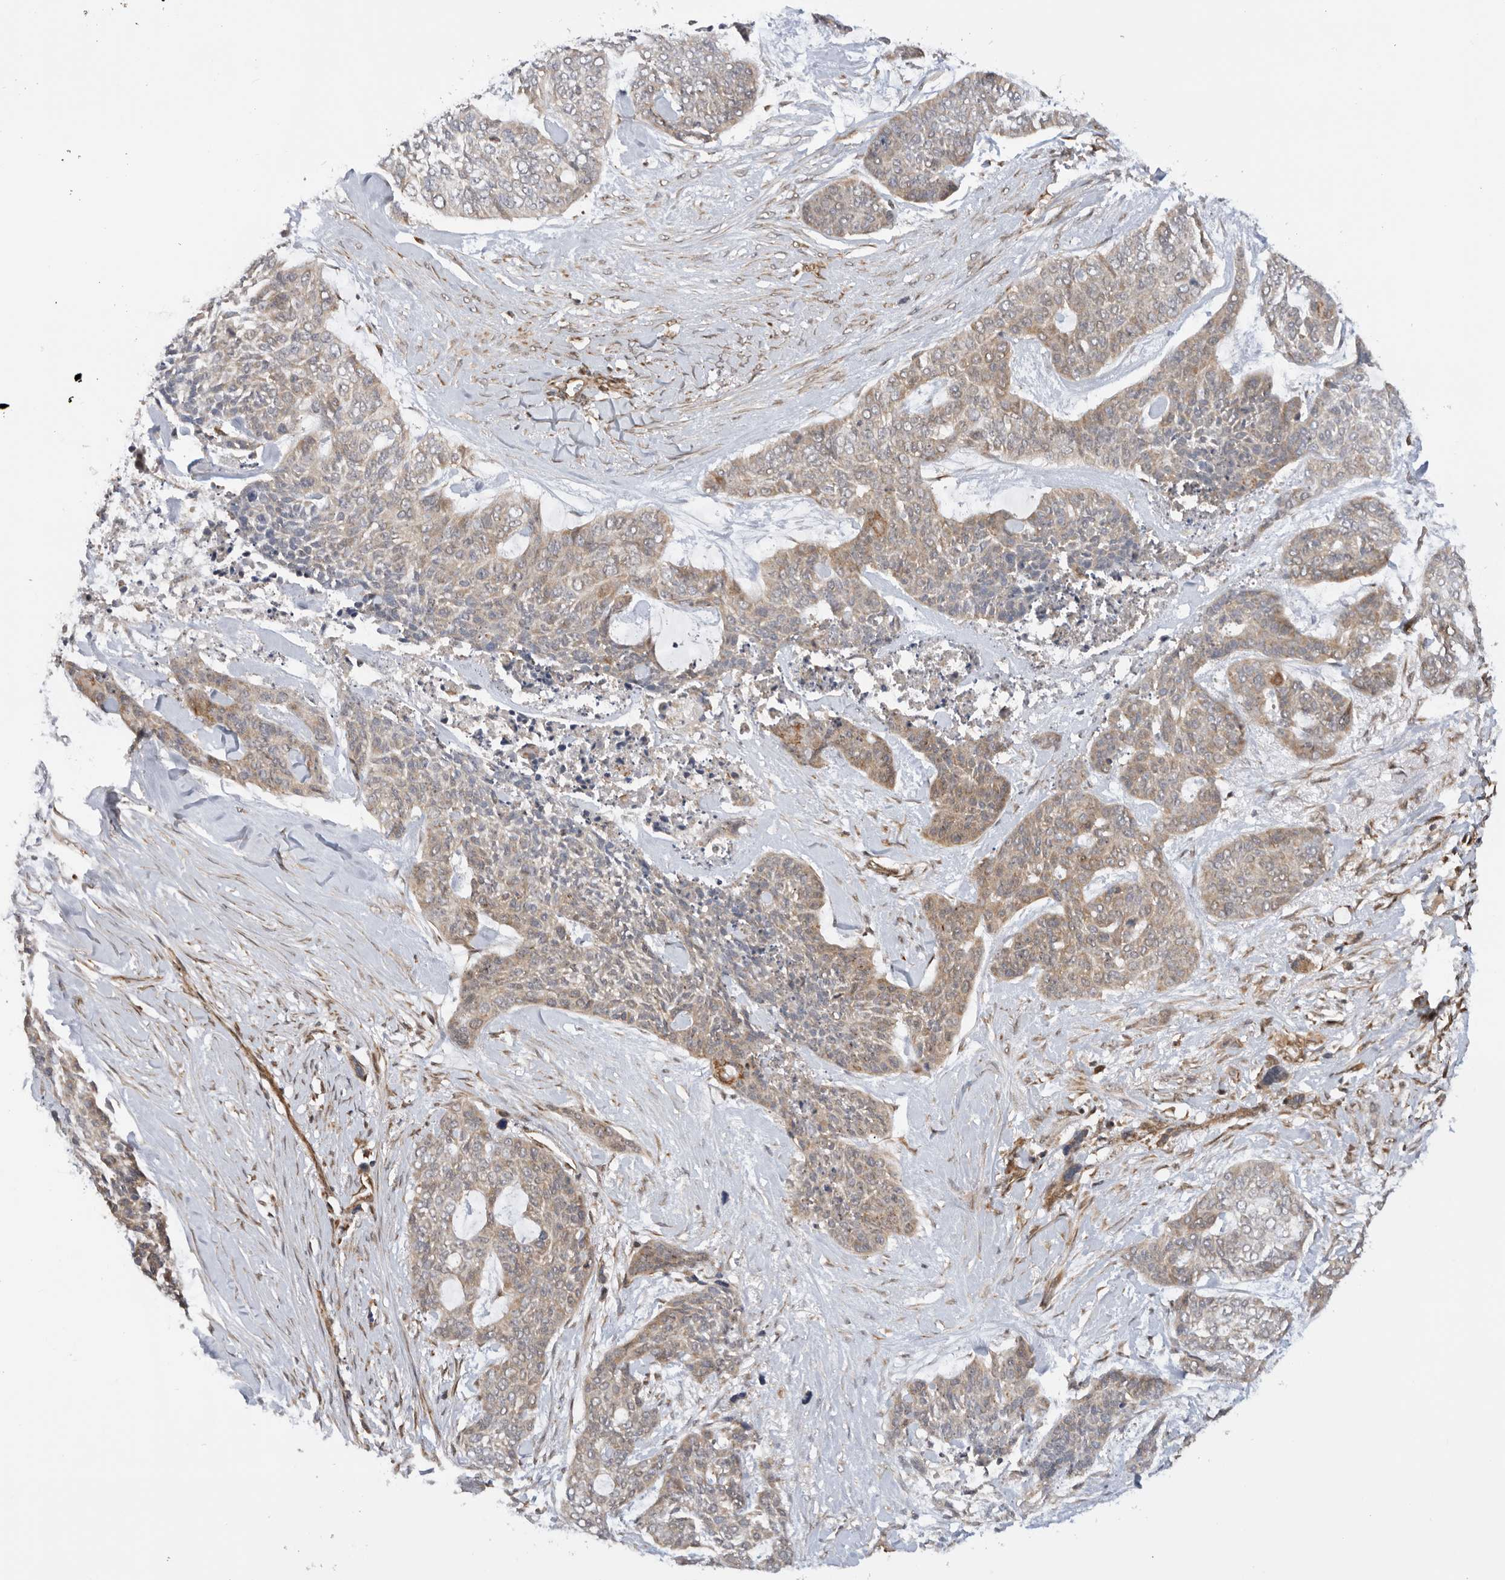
{"staining": {"intensity": "weak", "quantity": "25%-75%", "location": "cytoplasmic/membranous"}, "tissue": "skin cancer", "cell_type": "Tumor cells", "image_type": "cancer", "snomed": [{"axis": "morphology", "description": "Basal cell carcinoma"}, {"axis": "topography", "description": "Skin"}], "caption": "Human skin cancer (basal cell carcinoma) stained with a brown dye displays weak cytoplasmic/membranous positive staining in about 25%-75% of tumor cells.", "gene": "DCAF8", "patient": {"sex": "female", "age": 64}}